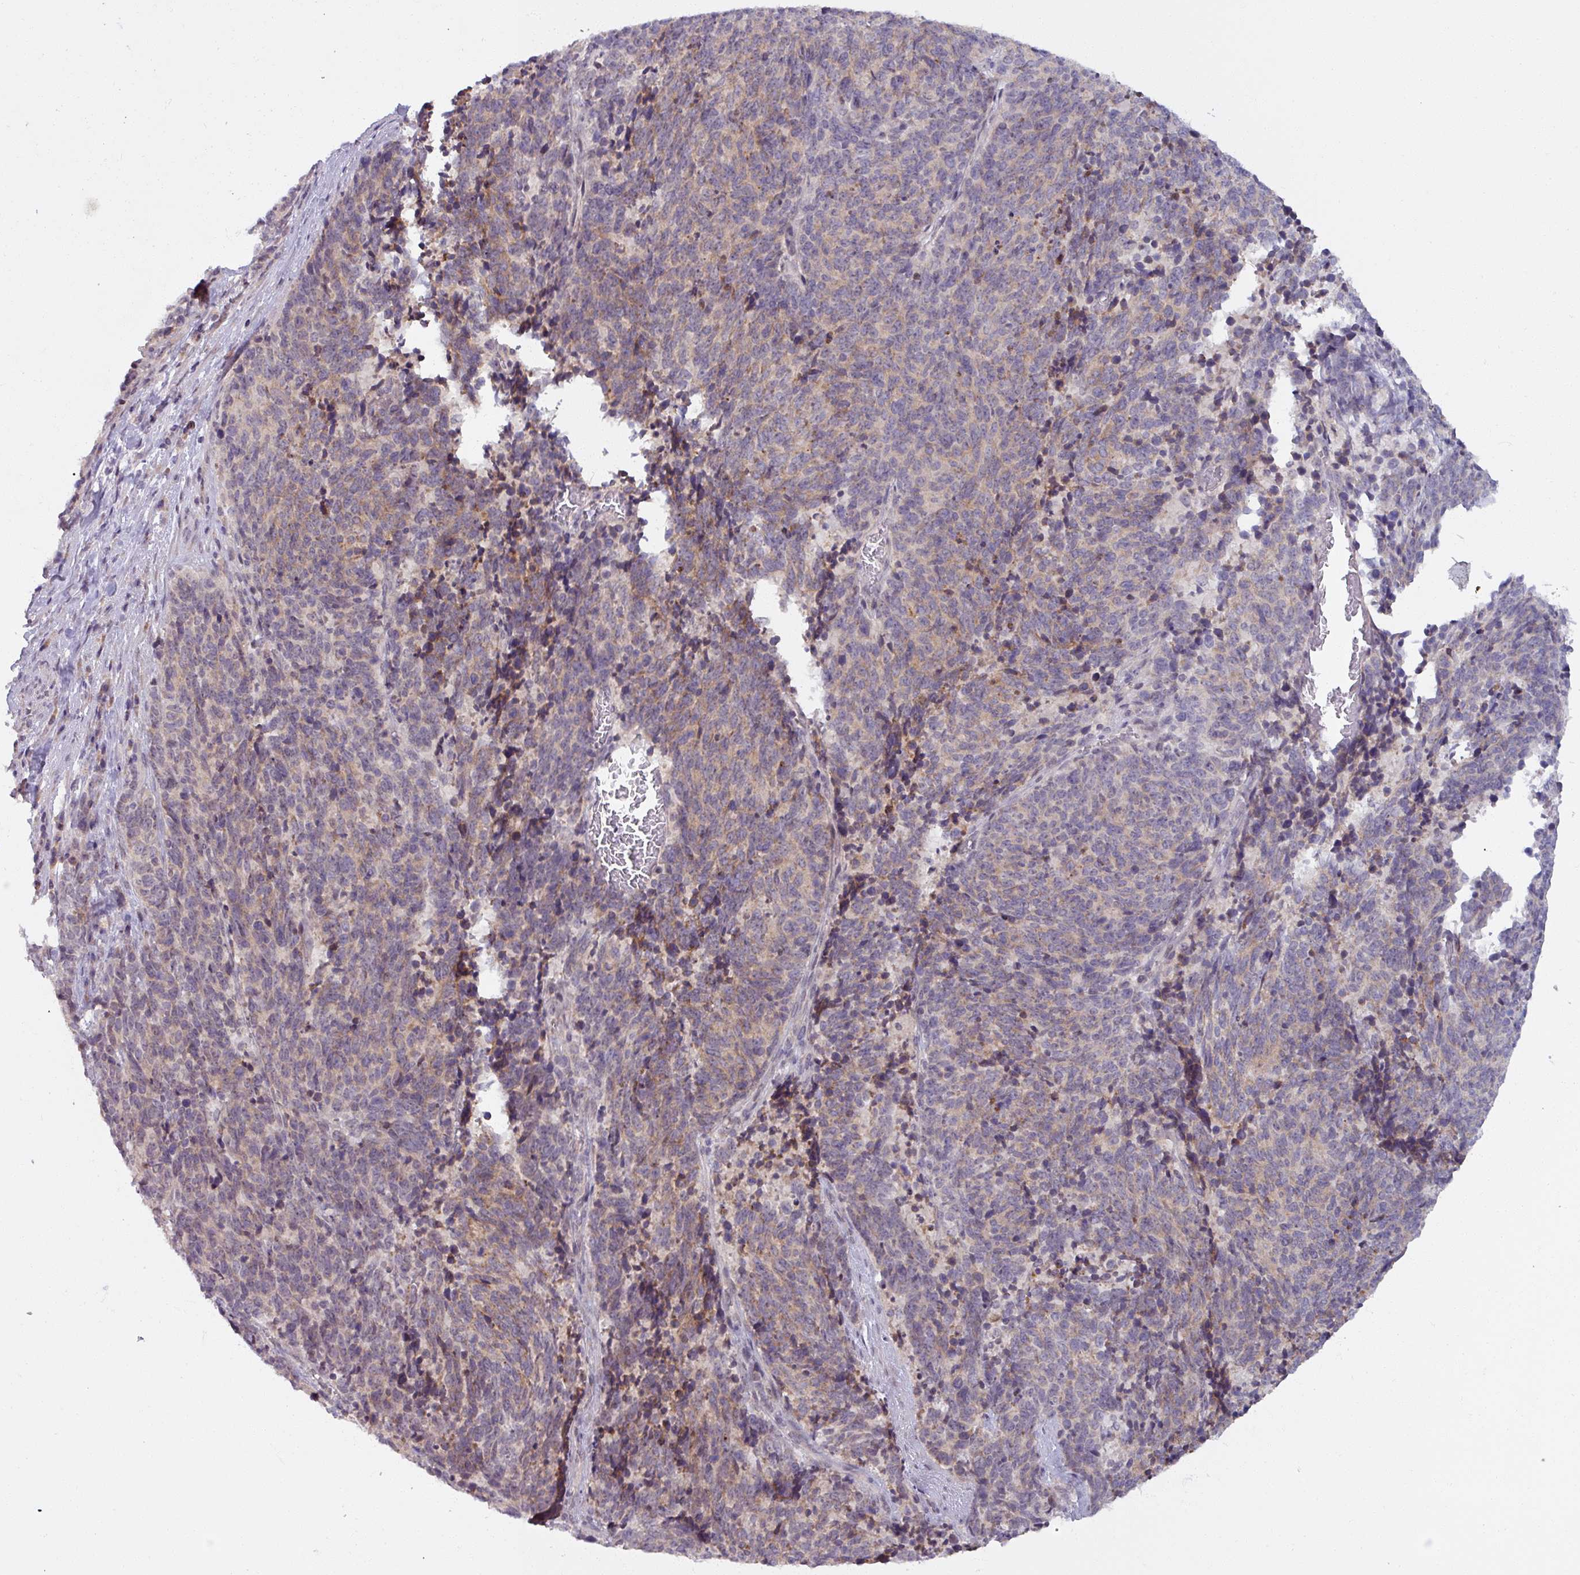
{"staining": {"intensity": "weak", "quantity": ">75%", "location": "cytoplasmic/membranous"}, "tissue": "cervical cancer", "cell_type": "Tumor cells", "image_type": "cancer", "snomed": [{"axis": "morphology", "description": "Squamous cell carcinoma, NOS"}, {"axis": "topography", "description": "Cervix"}], "caption": "Tumor cells show weak cytoplasmic/membranous positivity in approximately >75% of cells in cervical squamous cell carcinoma.", "gene": "OGFOD3", "patient": {"sex": "female", "age": 29}}